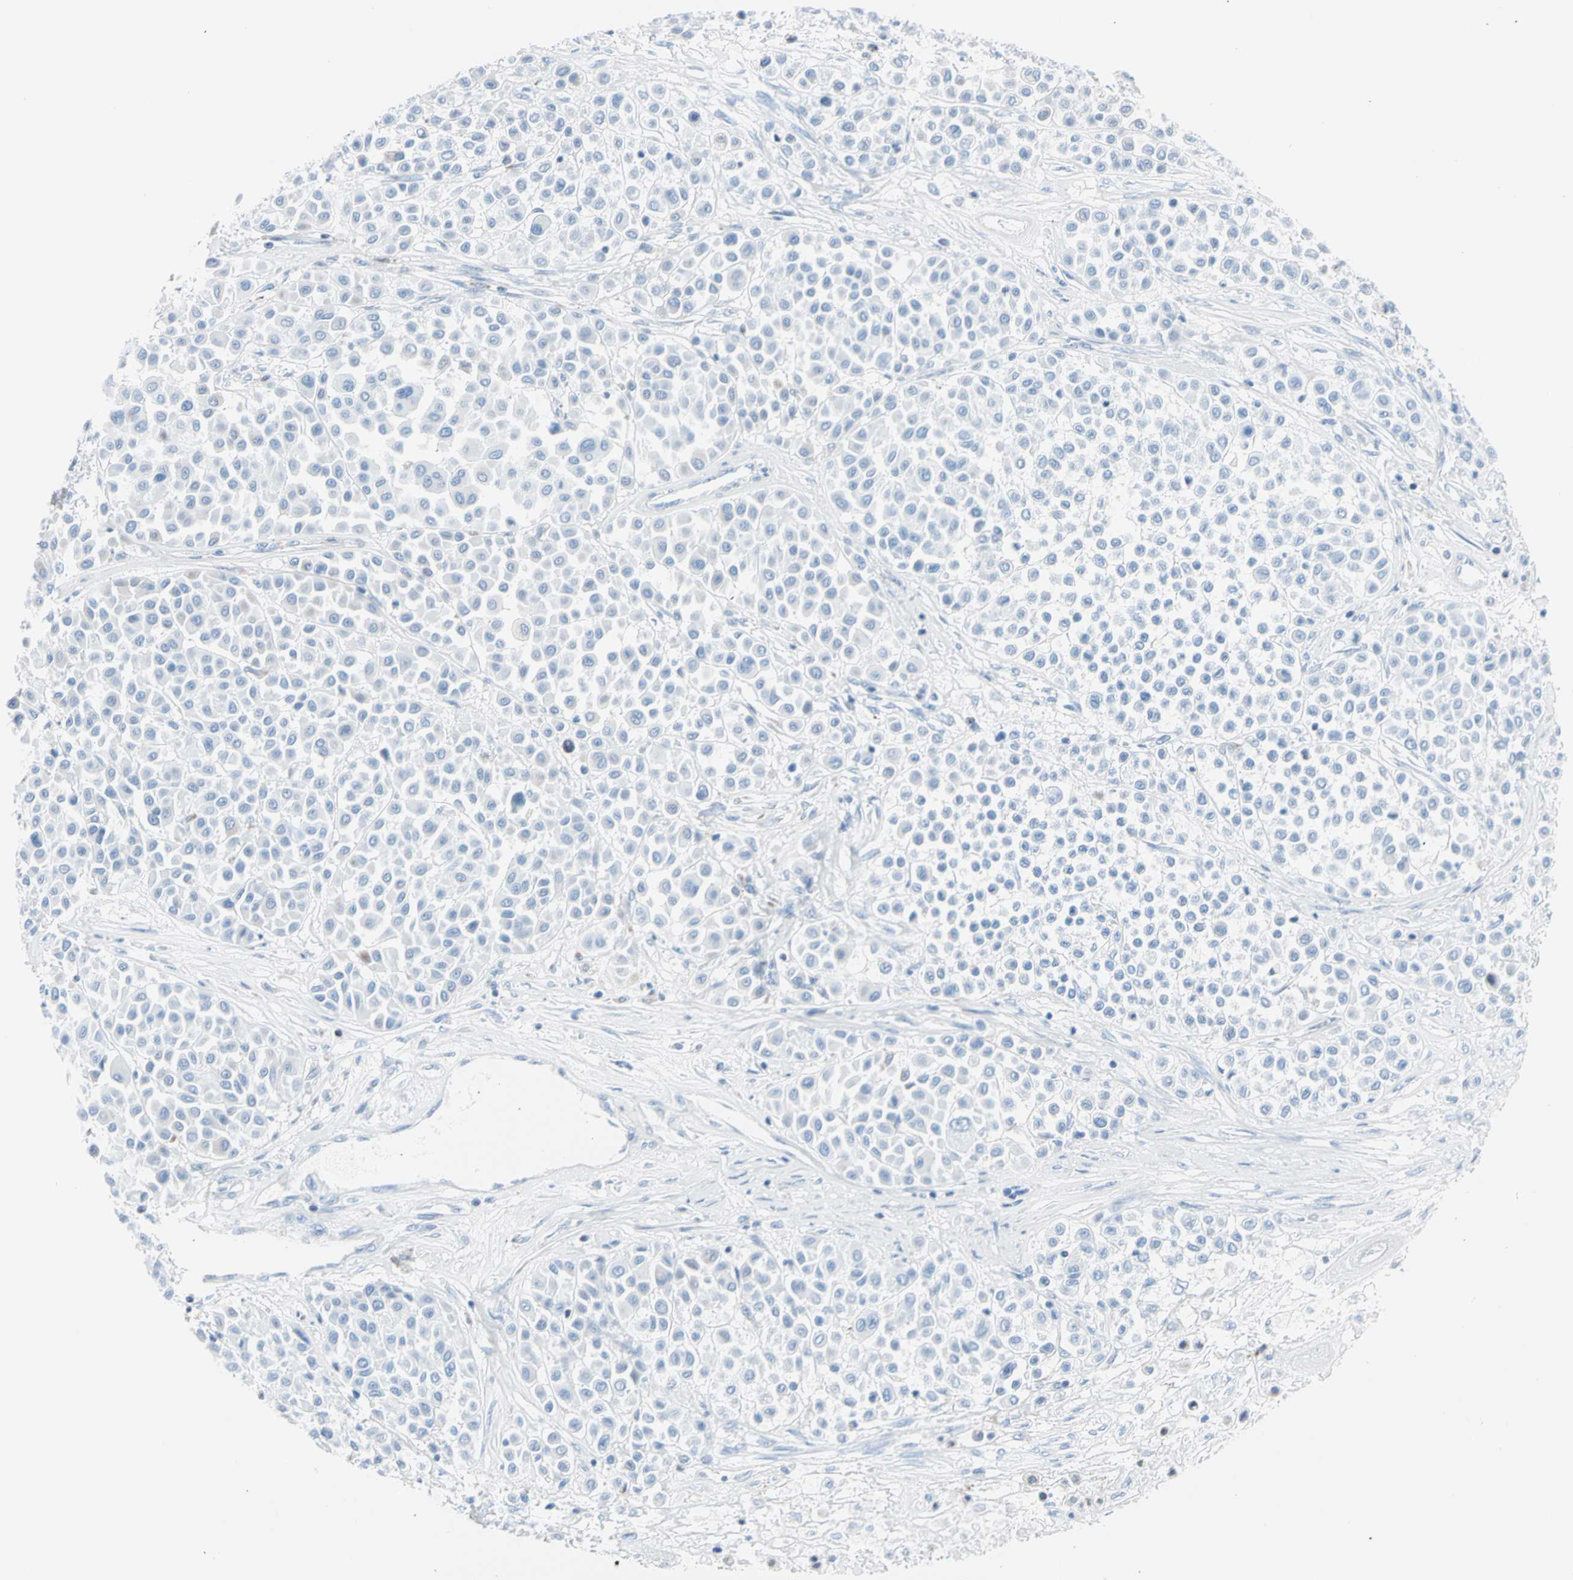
{"staining": {"intensity": "negative", "quantity": "none", "location": "none"}, "tissue": "melanoma", "cell_type": "Tumor cells", "image_type": "cancer", "snomed": [{"axis": "morphology", "description": "Malignant melanoma, Metastatic site"}, {"axis": "topography", "description": "Soft tissue"}], "caption": "IHC of malignant melanoma (metastatic site) exhibits no expression in tumor cells. (DAB (3,3'-diaminobenzidine) immunohistochemistry with hematoxylin counter stain).", "gene": "HK1", "patient": {"sex": "male", "age": 41}}